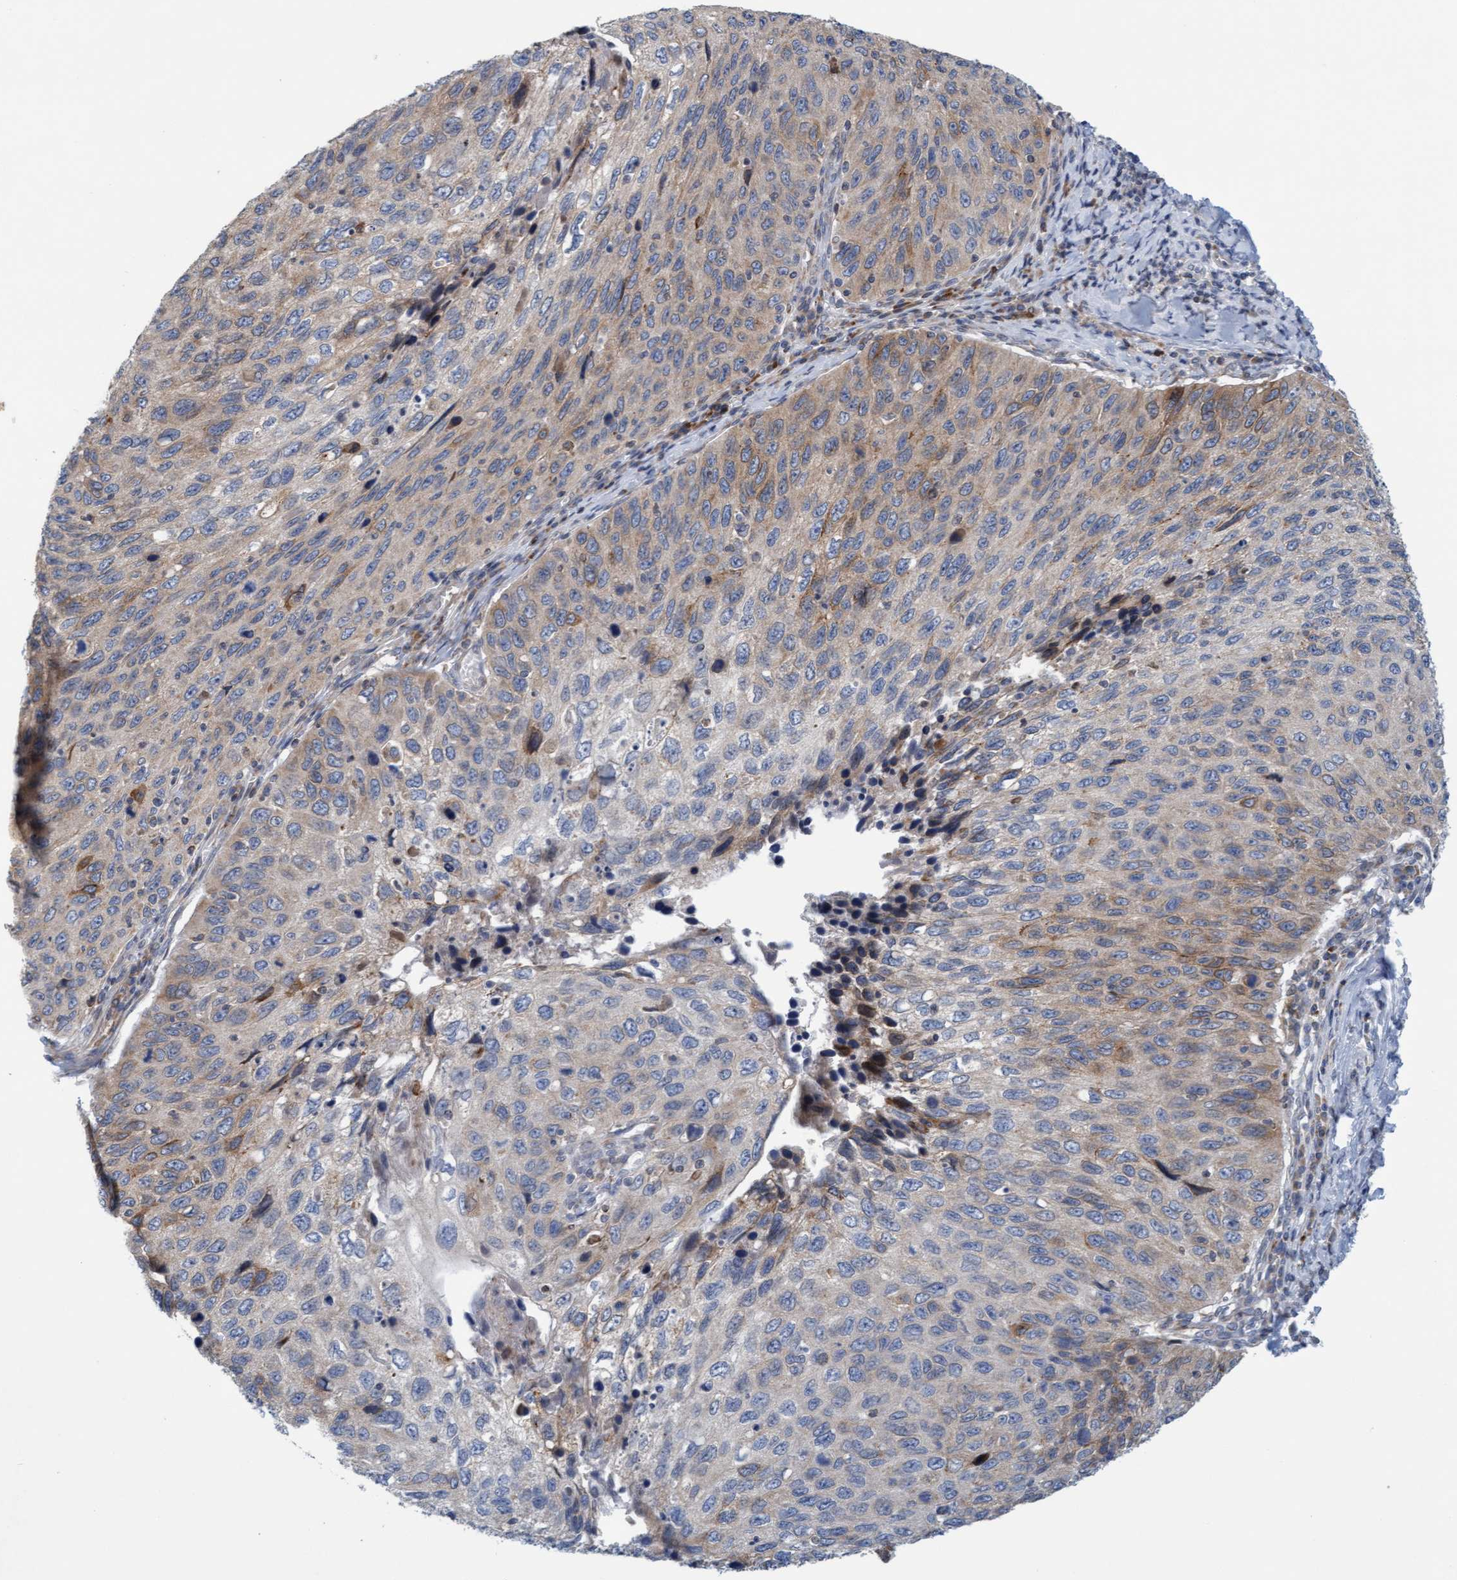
{"staining": {"intensity": "weak", "quantity": "<25%", "location": "cytoplasmic/membranous"}, "tissue": "cervical cancer", "cell_type": "Tumor cells", "image_type": "cancer", "snomed": [{"axis": "morphology", "description": "Squamous cell carcinoma, NOS"}, {"axis": "topography", "description": "Cervix"}], "caption": "Photomicrograph shows no significant protein expression in tumor cells of cervical cancer (squamous cell carcinoma).", "gene": "SLC28A3", "patient": {"sex": "female", "age": 53}}